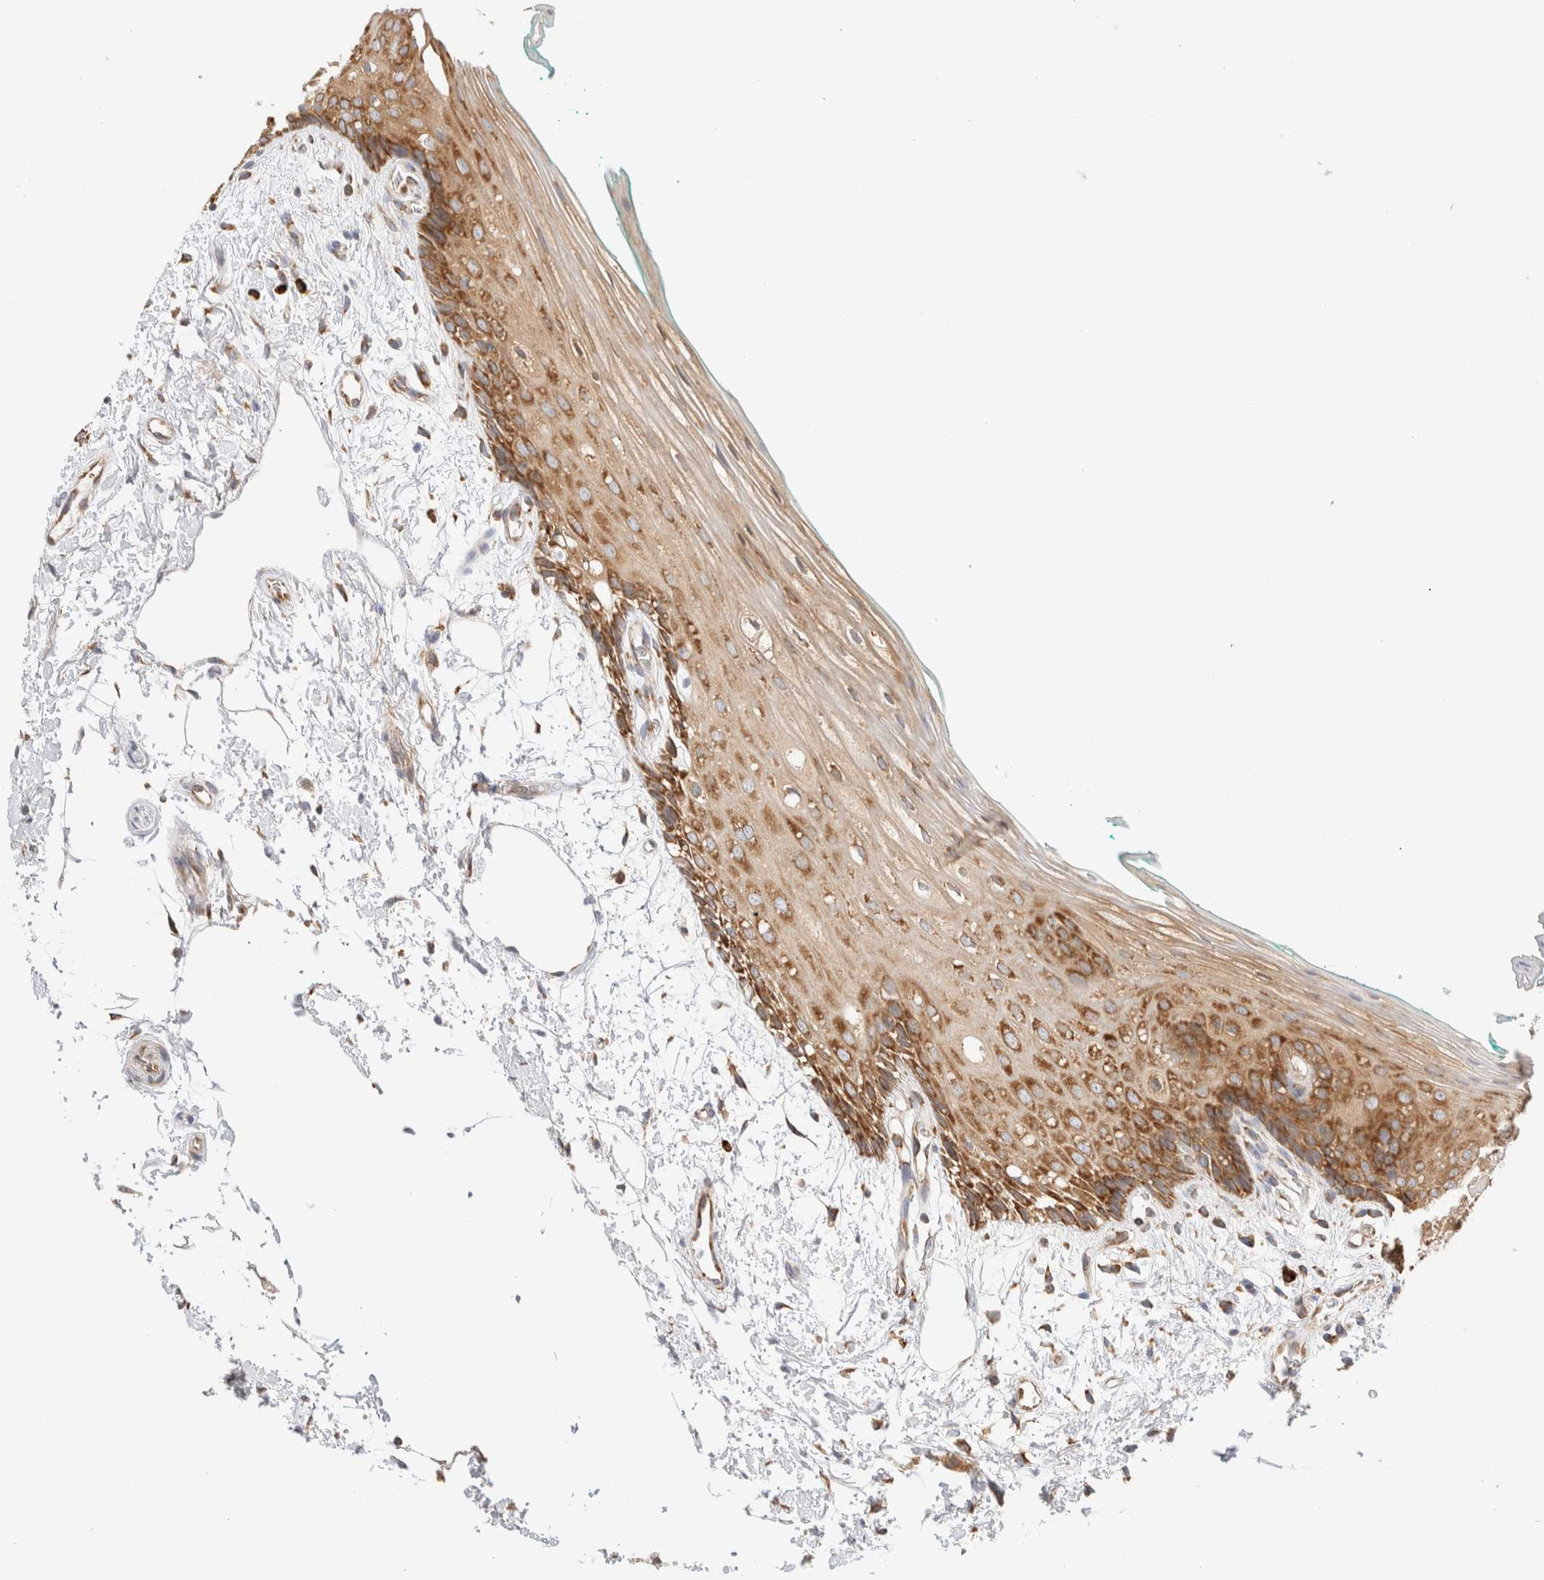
{"staining": {"intensity": "moderate", "quantity": ">75%", "location": "cytoplasmic/membranous"}, "tissue": "oral mucosa", "cell_type": "Squamous epithelial cells", "image_type": "normal", "snomed": [{"axis": "morphology", "description": "Normal tissue, NOS"}, {"axis": "topography", "description": "Skeletal muscle"}, {"axis": "topography", "description": "Oral tissue"}, {"axis": "topography", "description": "Peripheral nerve tissue"}], "caption": "A brown stain labels moderate cytoplasmic/membranous expression of a protein in squamous epithelial cells of benign human oral mucosa. (IHC, brightfield microscopy, high magnification).", "gene": "ZC2HC1A", "patient": {"sex": "female", "age": 84}}